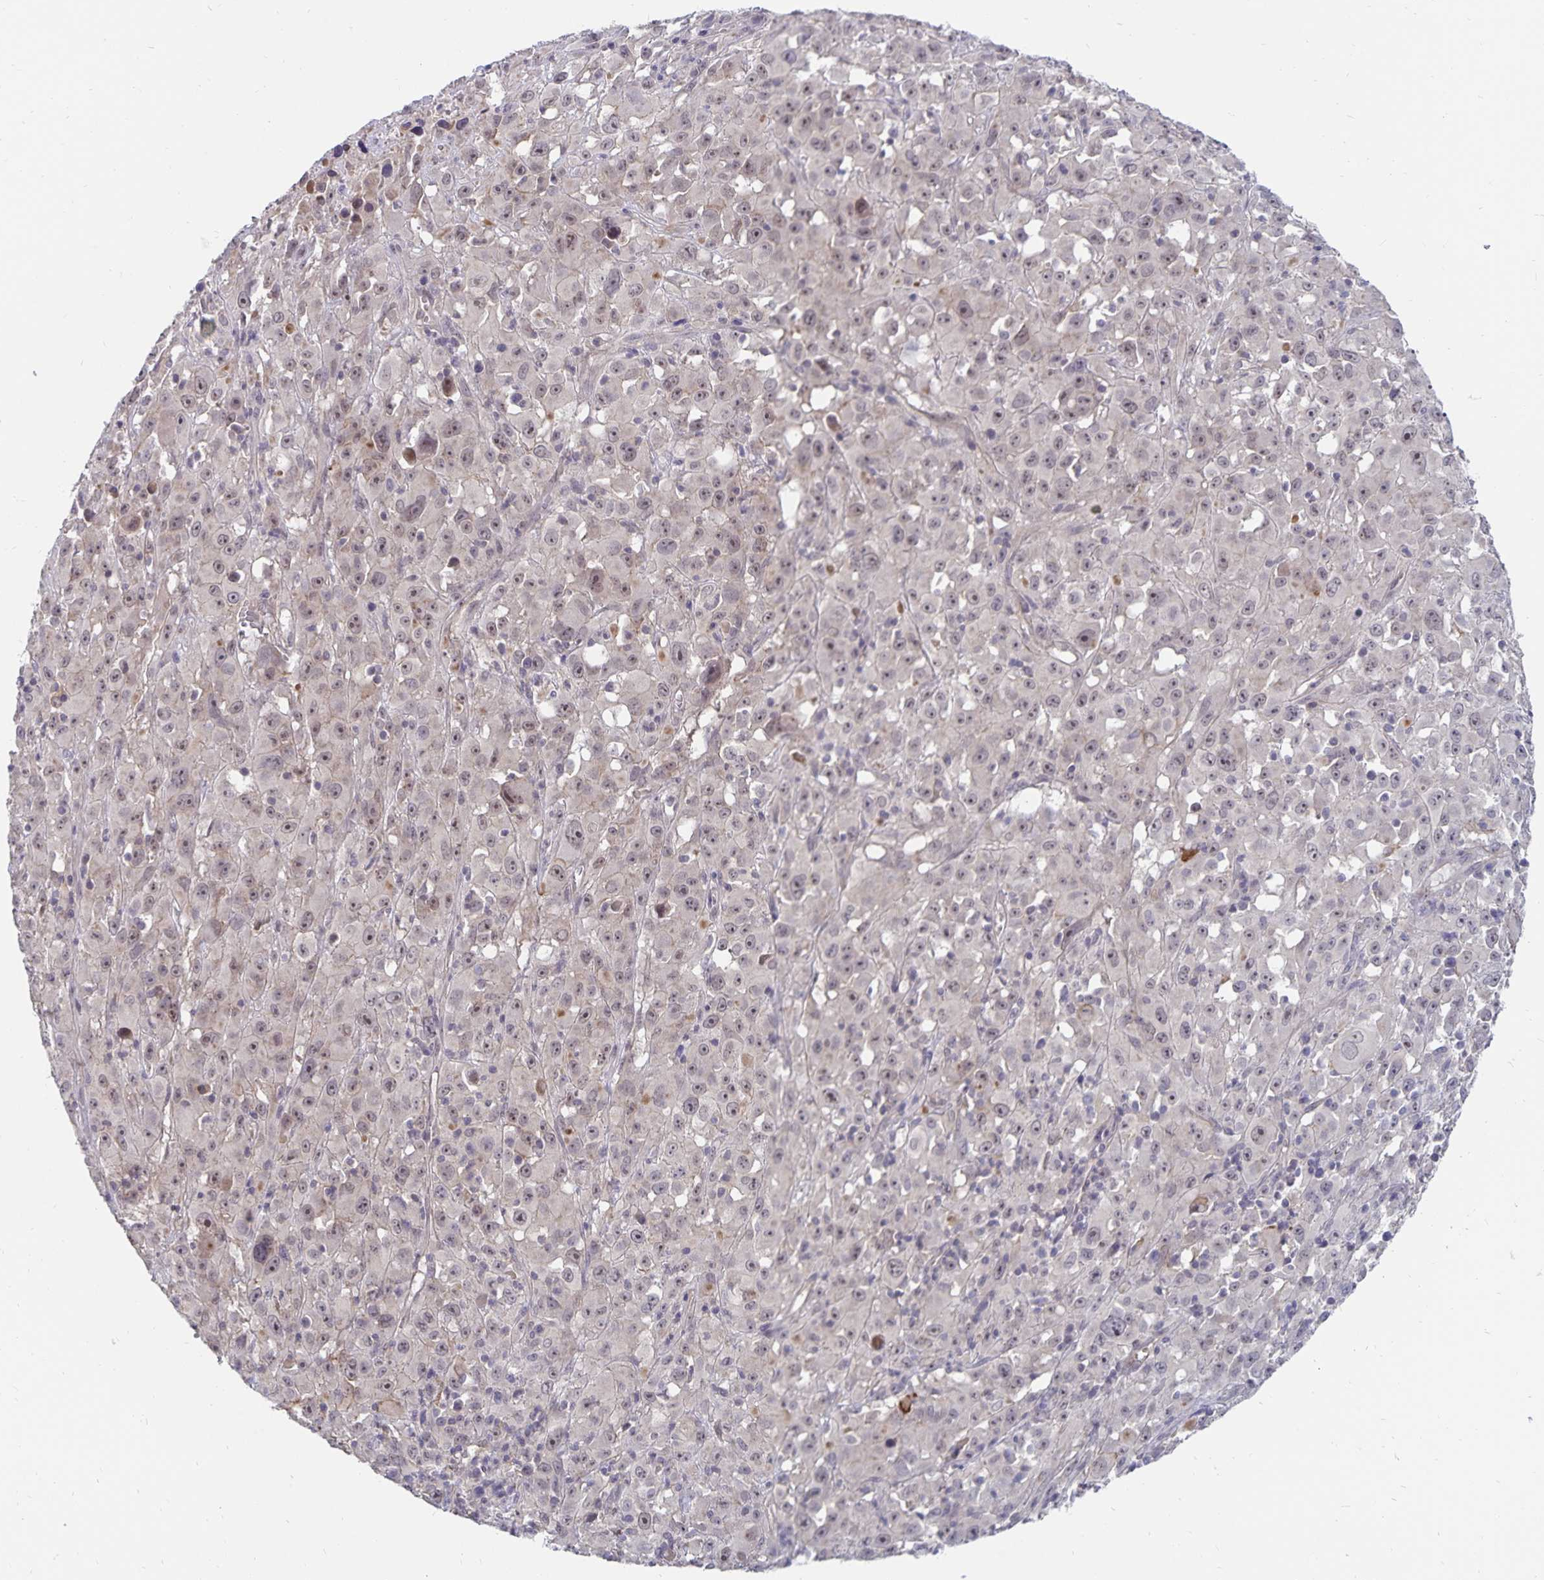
{"staining": {"intensity": "weak", "quantity": "<25%", "location": "nuclear"}, "tissue": "melanoma", "cell_type": "Tumor cells", "image_type": "cancer", "snomed": [{"axis": "morphology", "description": "Malignant melanoma, Metastatic site"}, {"axis": "topography", "description": "Soft tissue"}], "caption": "Tumor cells are negative for protein expression in human malignant melanoma (metastatic site).", "gene": "CDKN2B", "patient": {"sex": "male", "age": 50}}